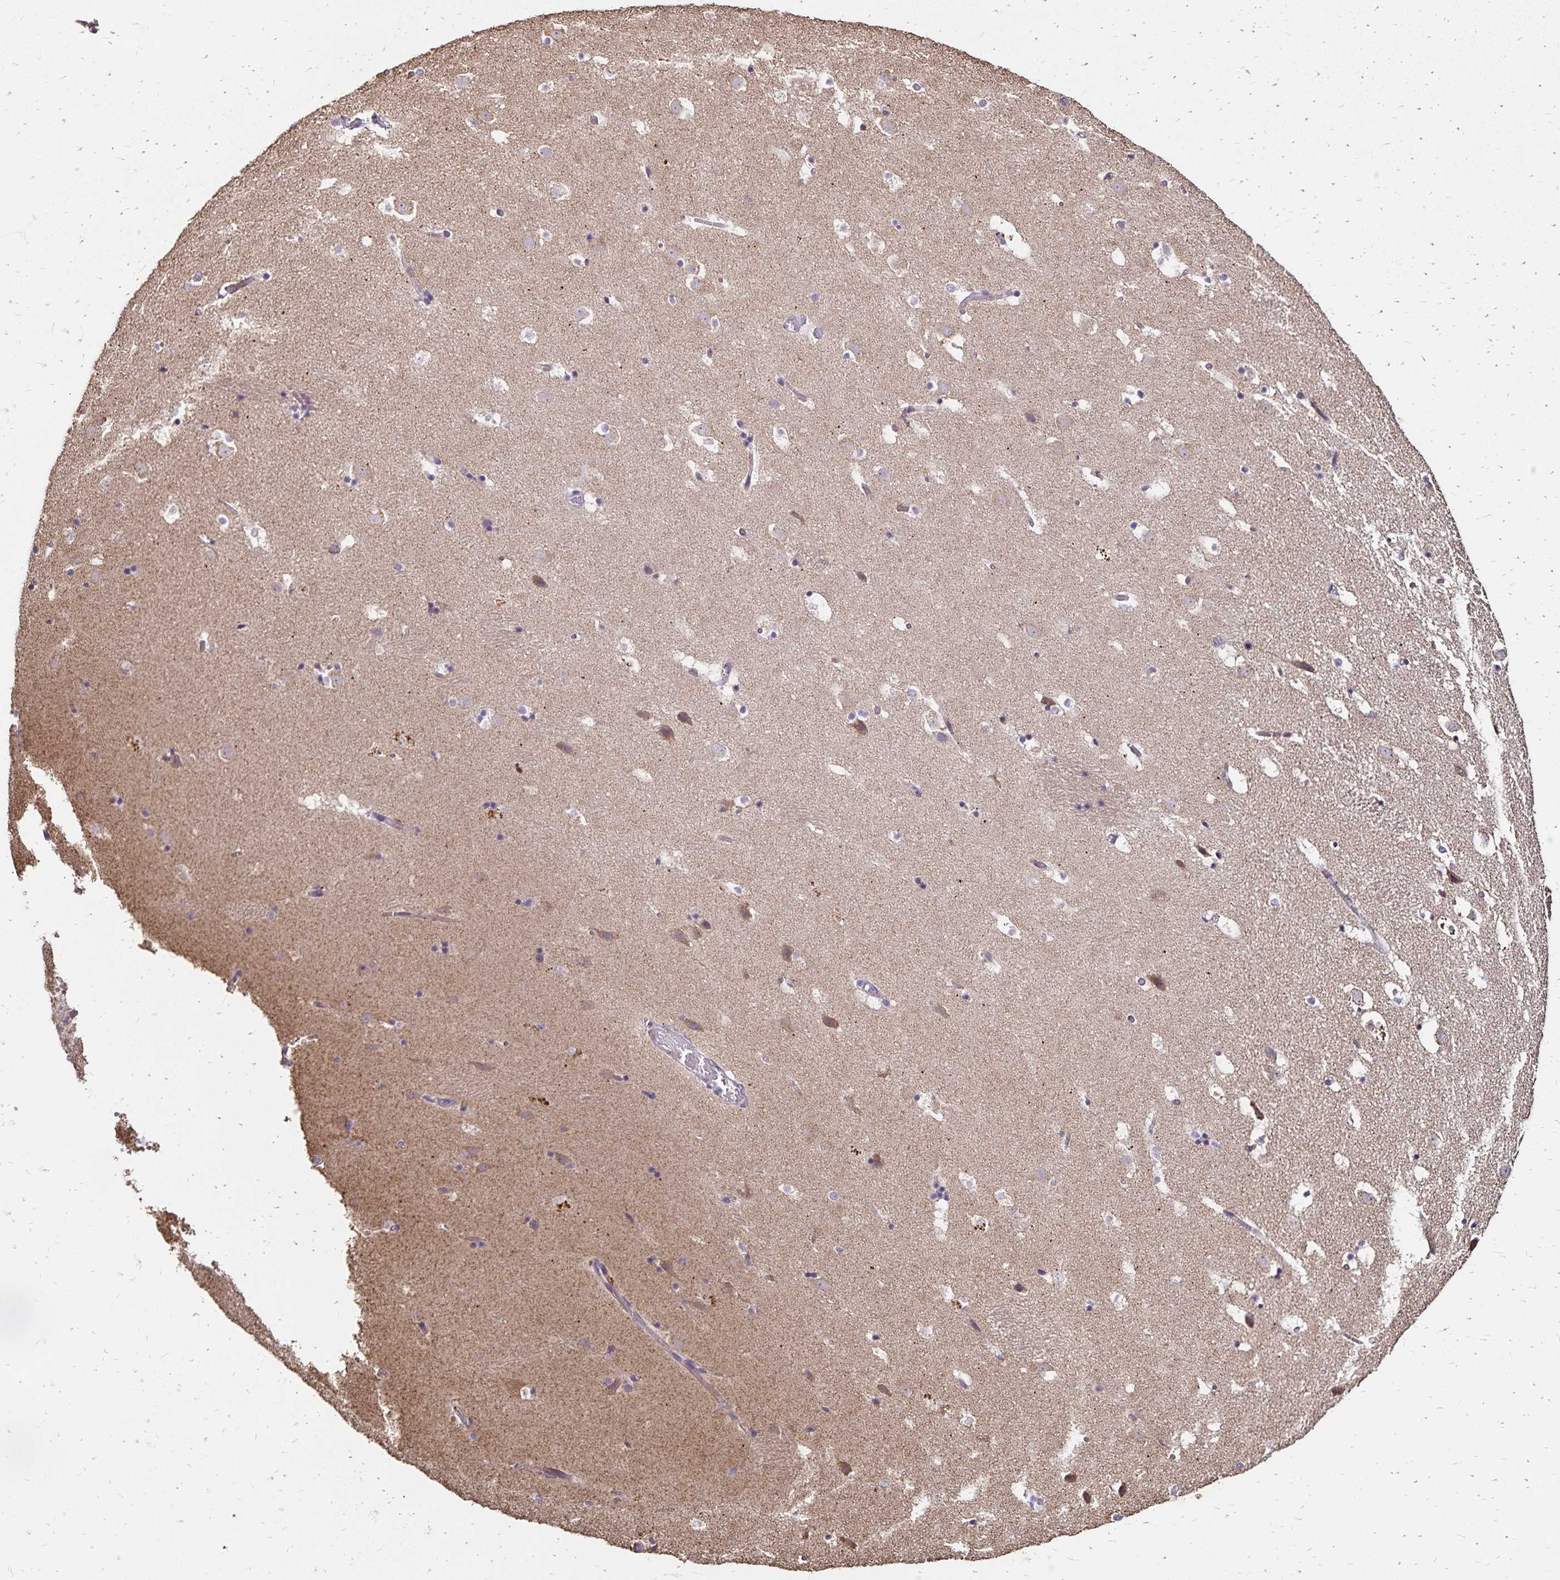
{"staining": {"intensity": "weak", "quantity": "<25%", "location": "cytoplasmic/membranous"}, "tissue": "caudate", "cell_type": "Glial cells", "image_type": "normal", "snomed": [{"axis": "morphology", "description": "Normal tissue, NOS"}, {"axis": "topography", "description": "Lateral ventricle wall"}], "caption": "Immunohistochemistry (IHC) histopathology image of benign caudate: caudate stained with DAB demonstrates no significant protein staining in glial cells. Brightfield microscopy of IHC stained with DAB (3,3'-diaminobenzidine) (brown) and hematoxylin (blue), captured at high magnification.", "gene": "EMC10", "patient": {"sex": "male", "age": 37}}